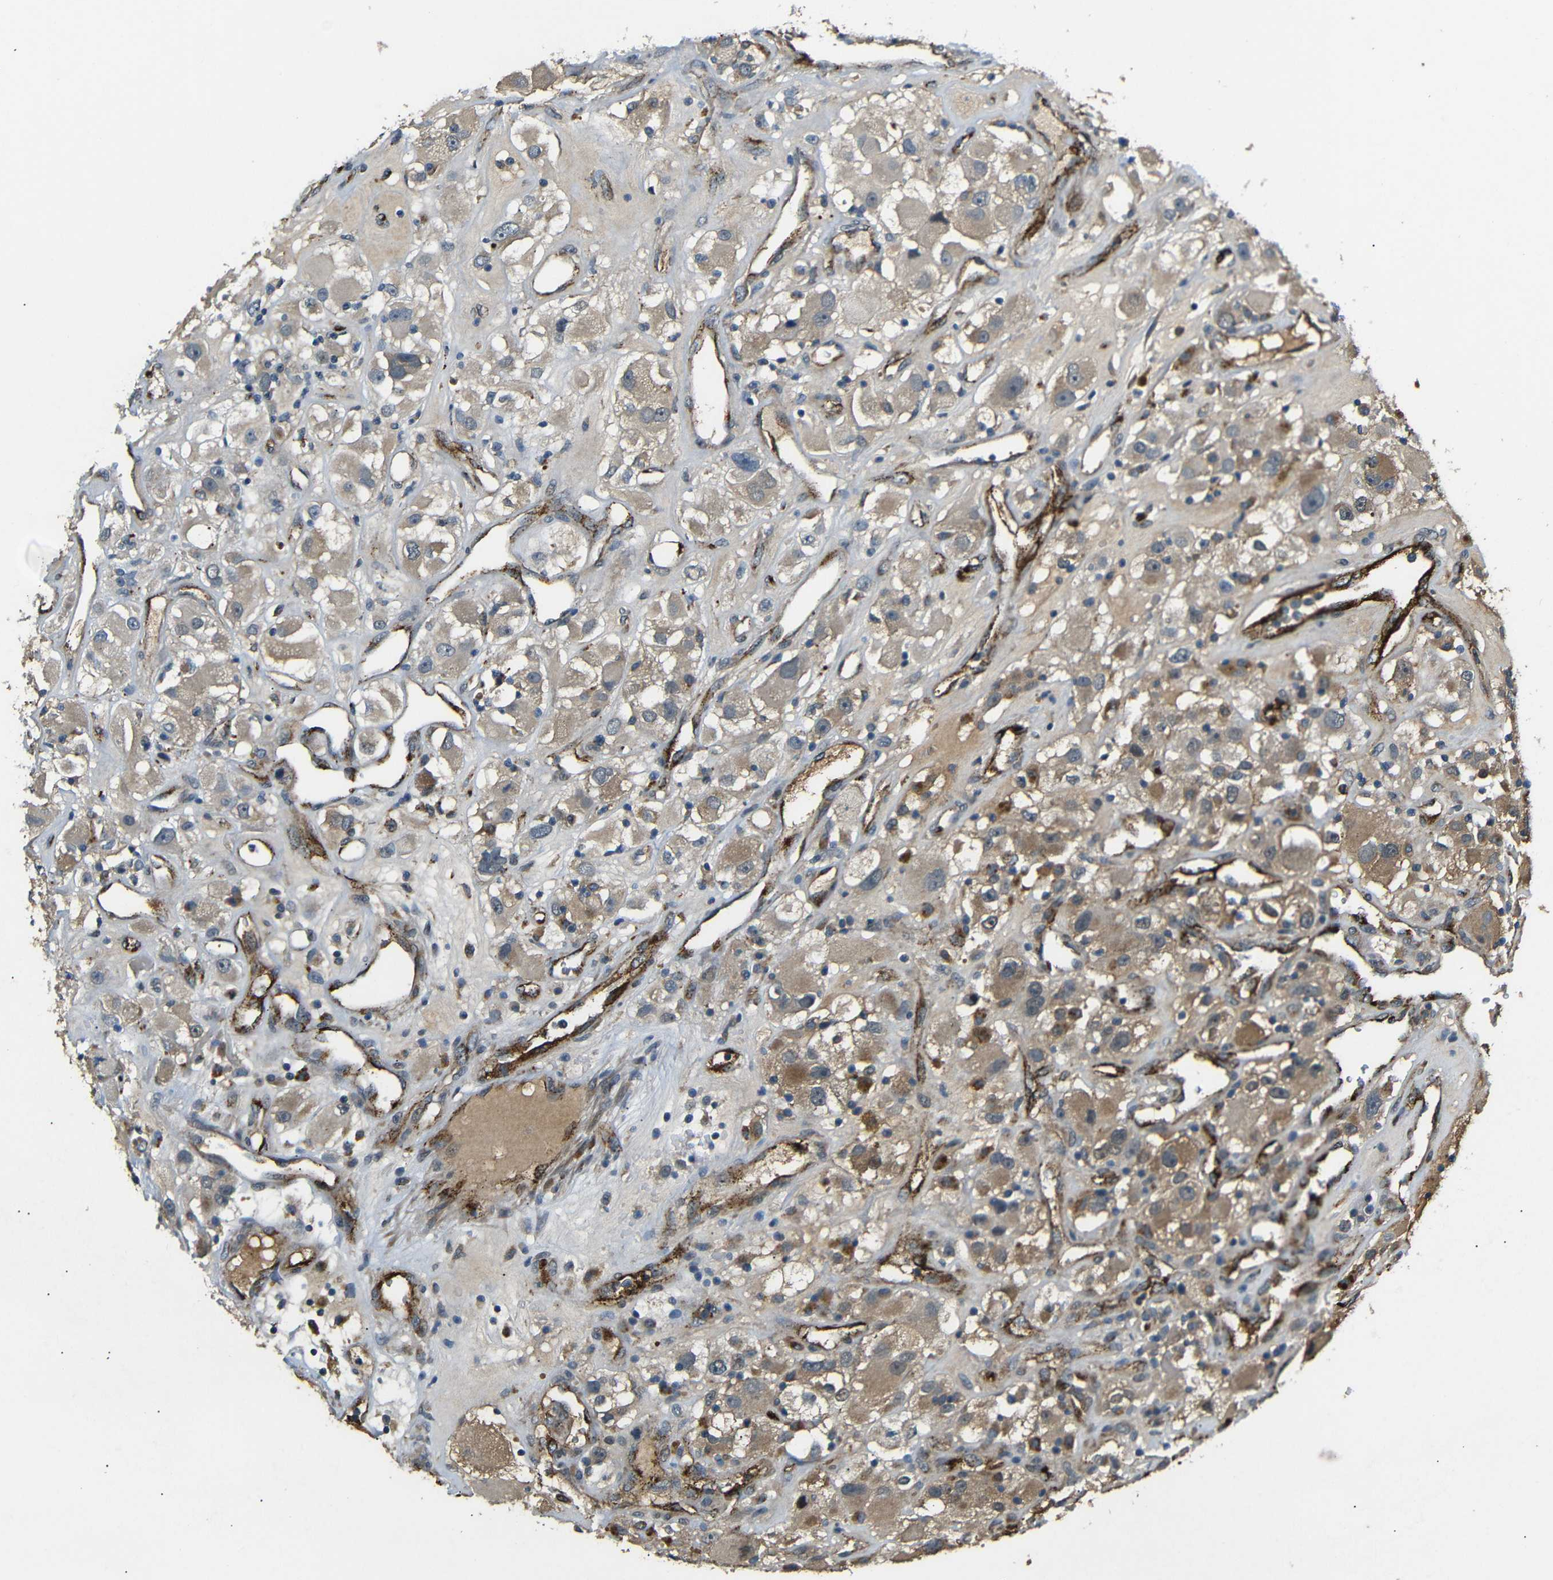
{"staining": {"intensity": "weak", "quantity": ">75%", "location": "cytoplasmic/membranous"}, "tissue": "renal cancer", "cell_type": "Tumor cells", "image_type": "cancer", "snomed": [{"axis": "morphology", "description": "Adenocarcinoma, NOS"}, {"axis": "topography", "description": "Kidney"}], "caption": "About >75% of tumor cells in human renal adenocarcinoma display weak cytoplasmic/membranous protein staining as visualized by brown immunohistochemical staining.", "gene": "ATP7A", "patient": {"sex": "female", "age": 52}}